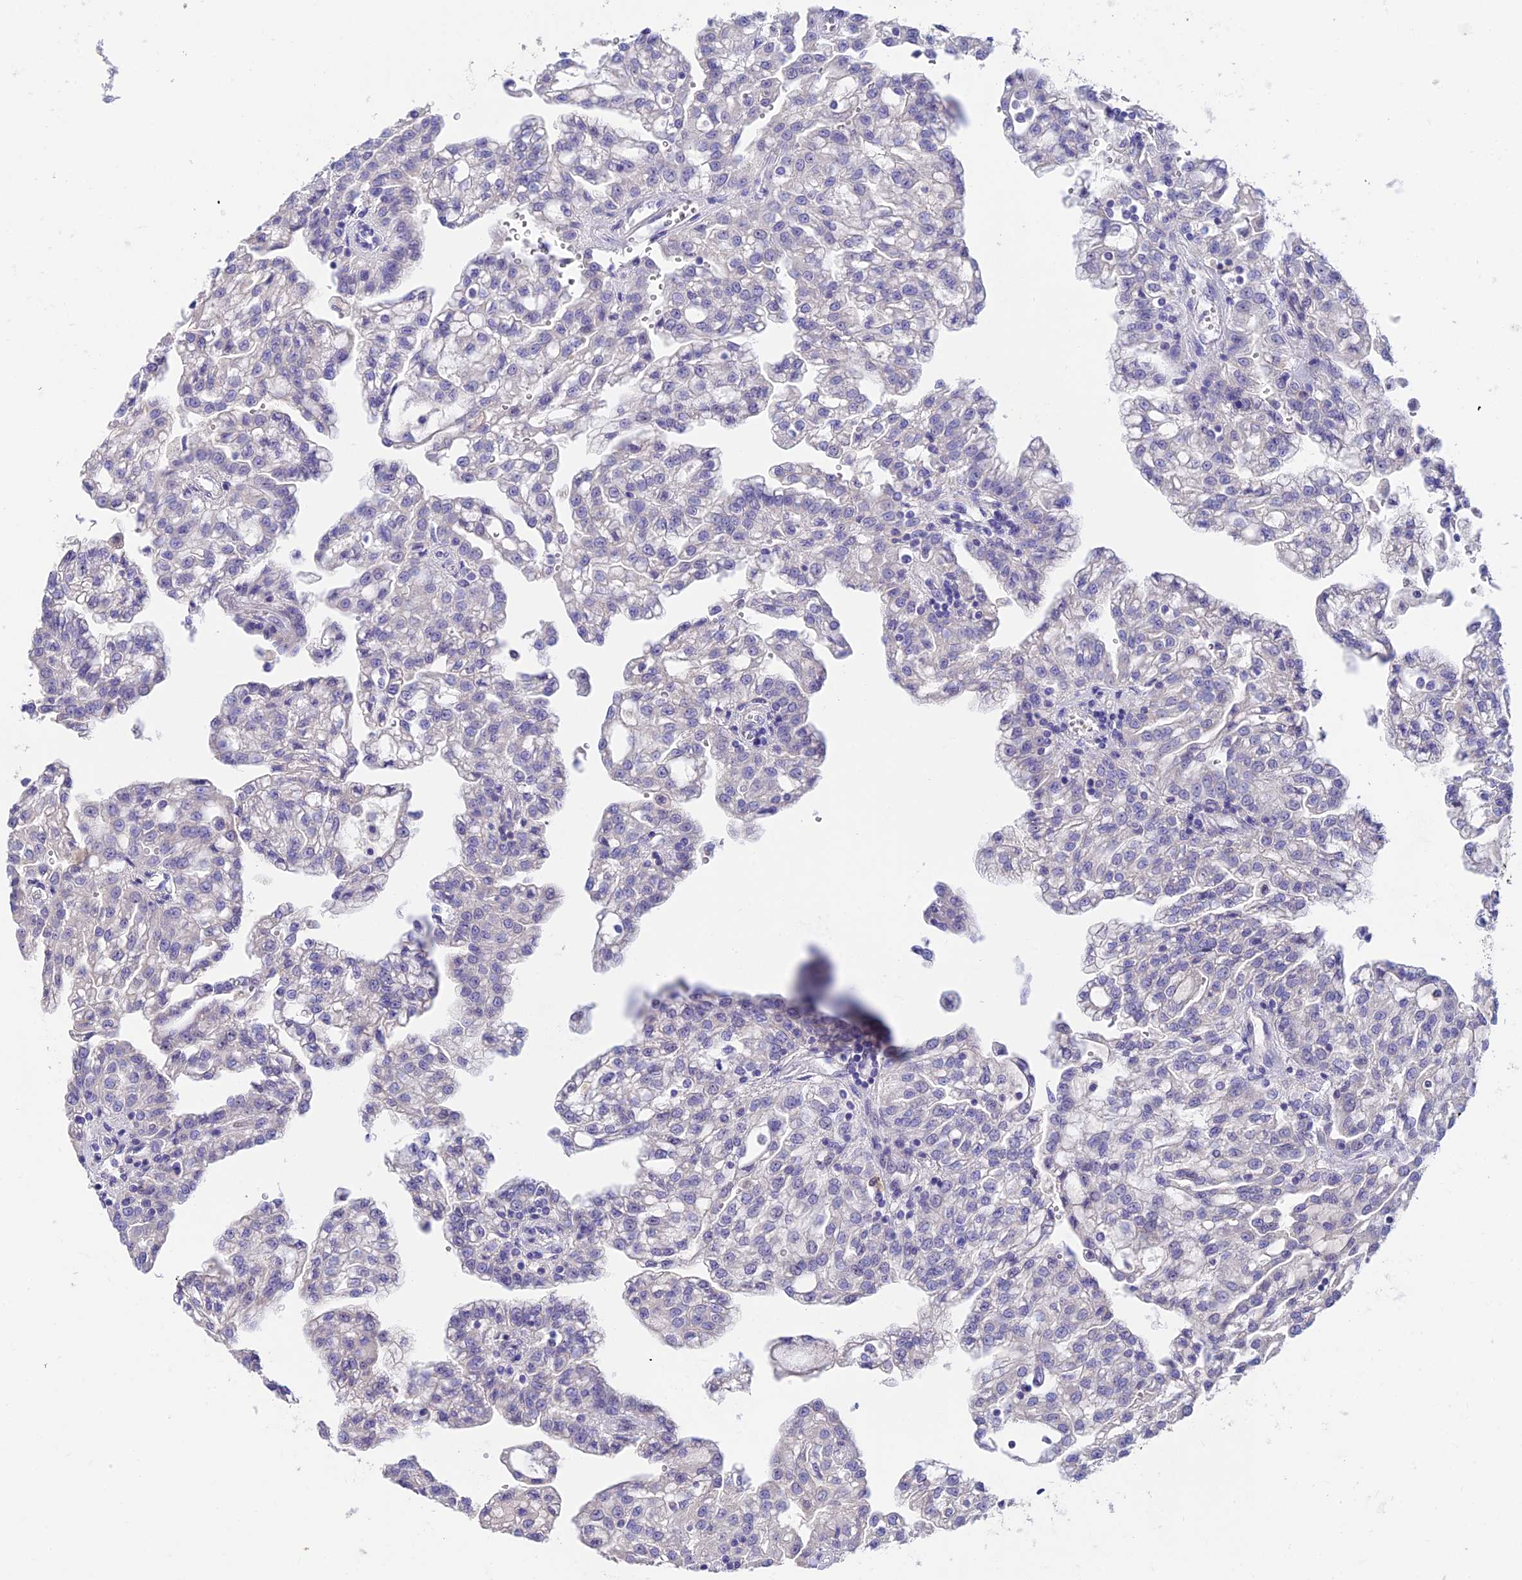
{"staining": {"intensity": "negative", "quantity": "none", "location": "none"}, "tissue": "renal cancer", "cell_type": "Tumor cells", "image_type": "cancer", "snomed": [{"axis": "morphology", "description": "Adenocarcinoma, NOS"}, {"axis": "topography", "description": "Kidney"}], "caption": "Immunohistochemistry of human renal adenocarcinoma displays no positivity in tumor cells.", "gene": "DUSP29", "patient": {"sex": "male", "age": 63}}